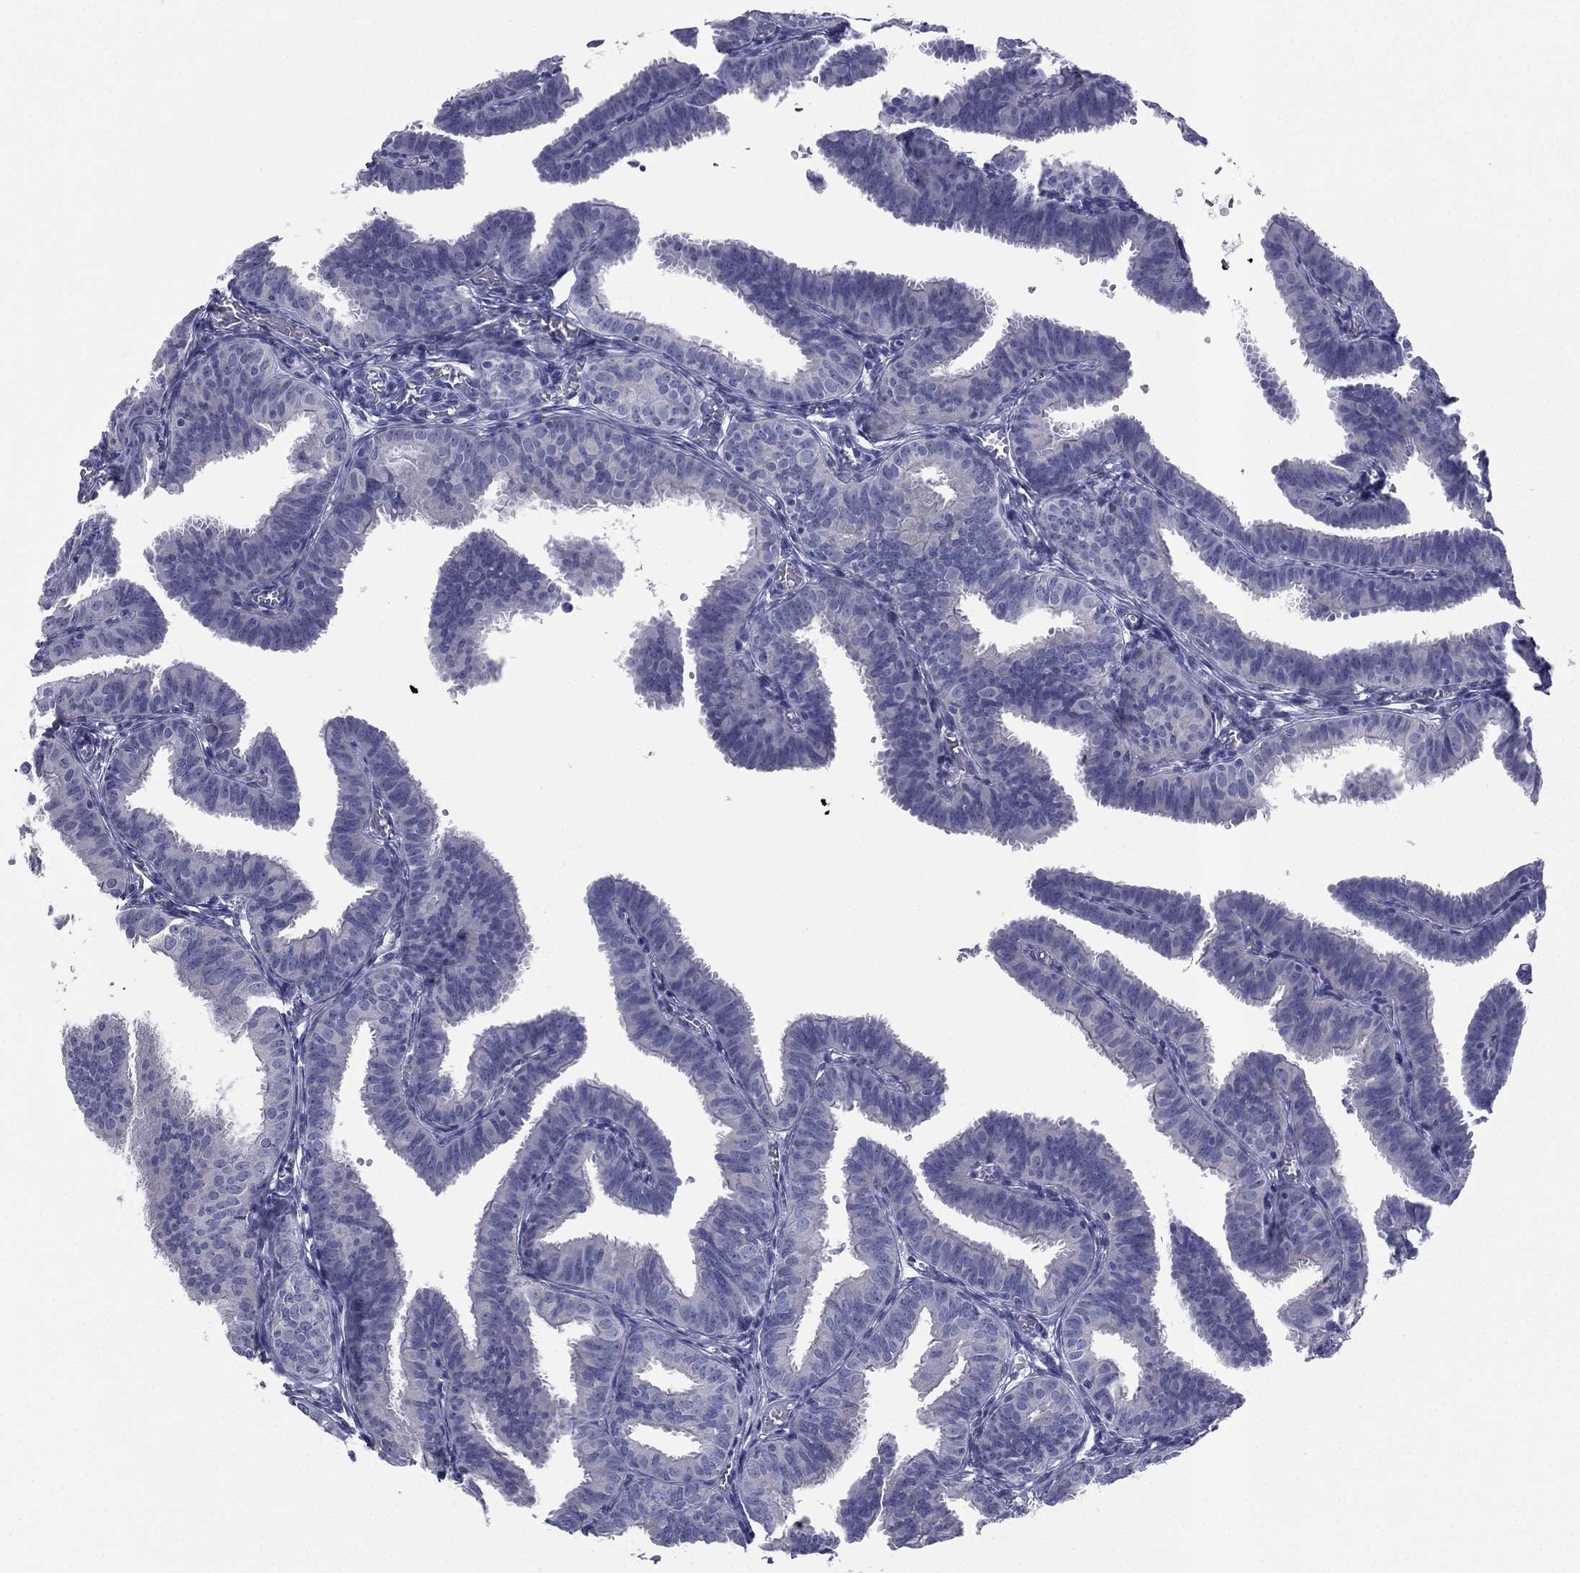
{"staining": {"intensity": "negative", "quantity": "none", "location": "none"}, "tissue": "fallopian tube", "cell_type": "Glandular cells", "image_type": "normal", "snomed": [{"axis": "morphology", "description": "Normal tissue, NOS"}, {"axis": "topography", "description": "Fallopian tube"}], "caption": "Micrograph shows no significant protein staining in glandular cells of unremarkable fallopian tube. (DAB (3,3'-diaminobenzidine) immunohistochemistry (IHC) with hematoxylin counter stain).", "gene": "FCER2", "patient": {"sex": "female", "age": 25}}